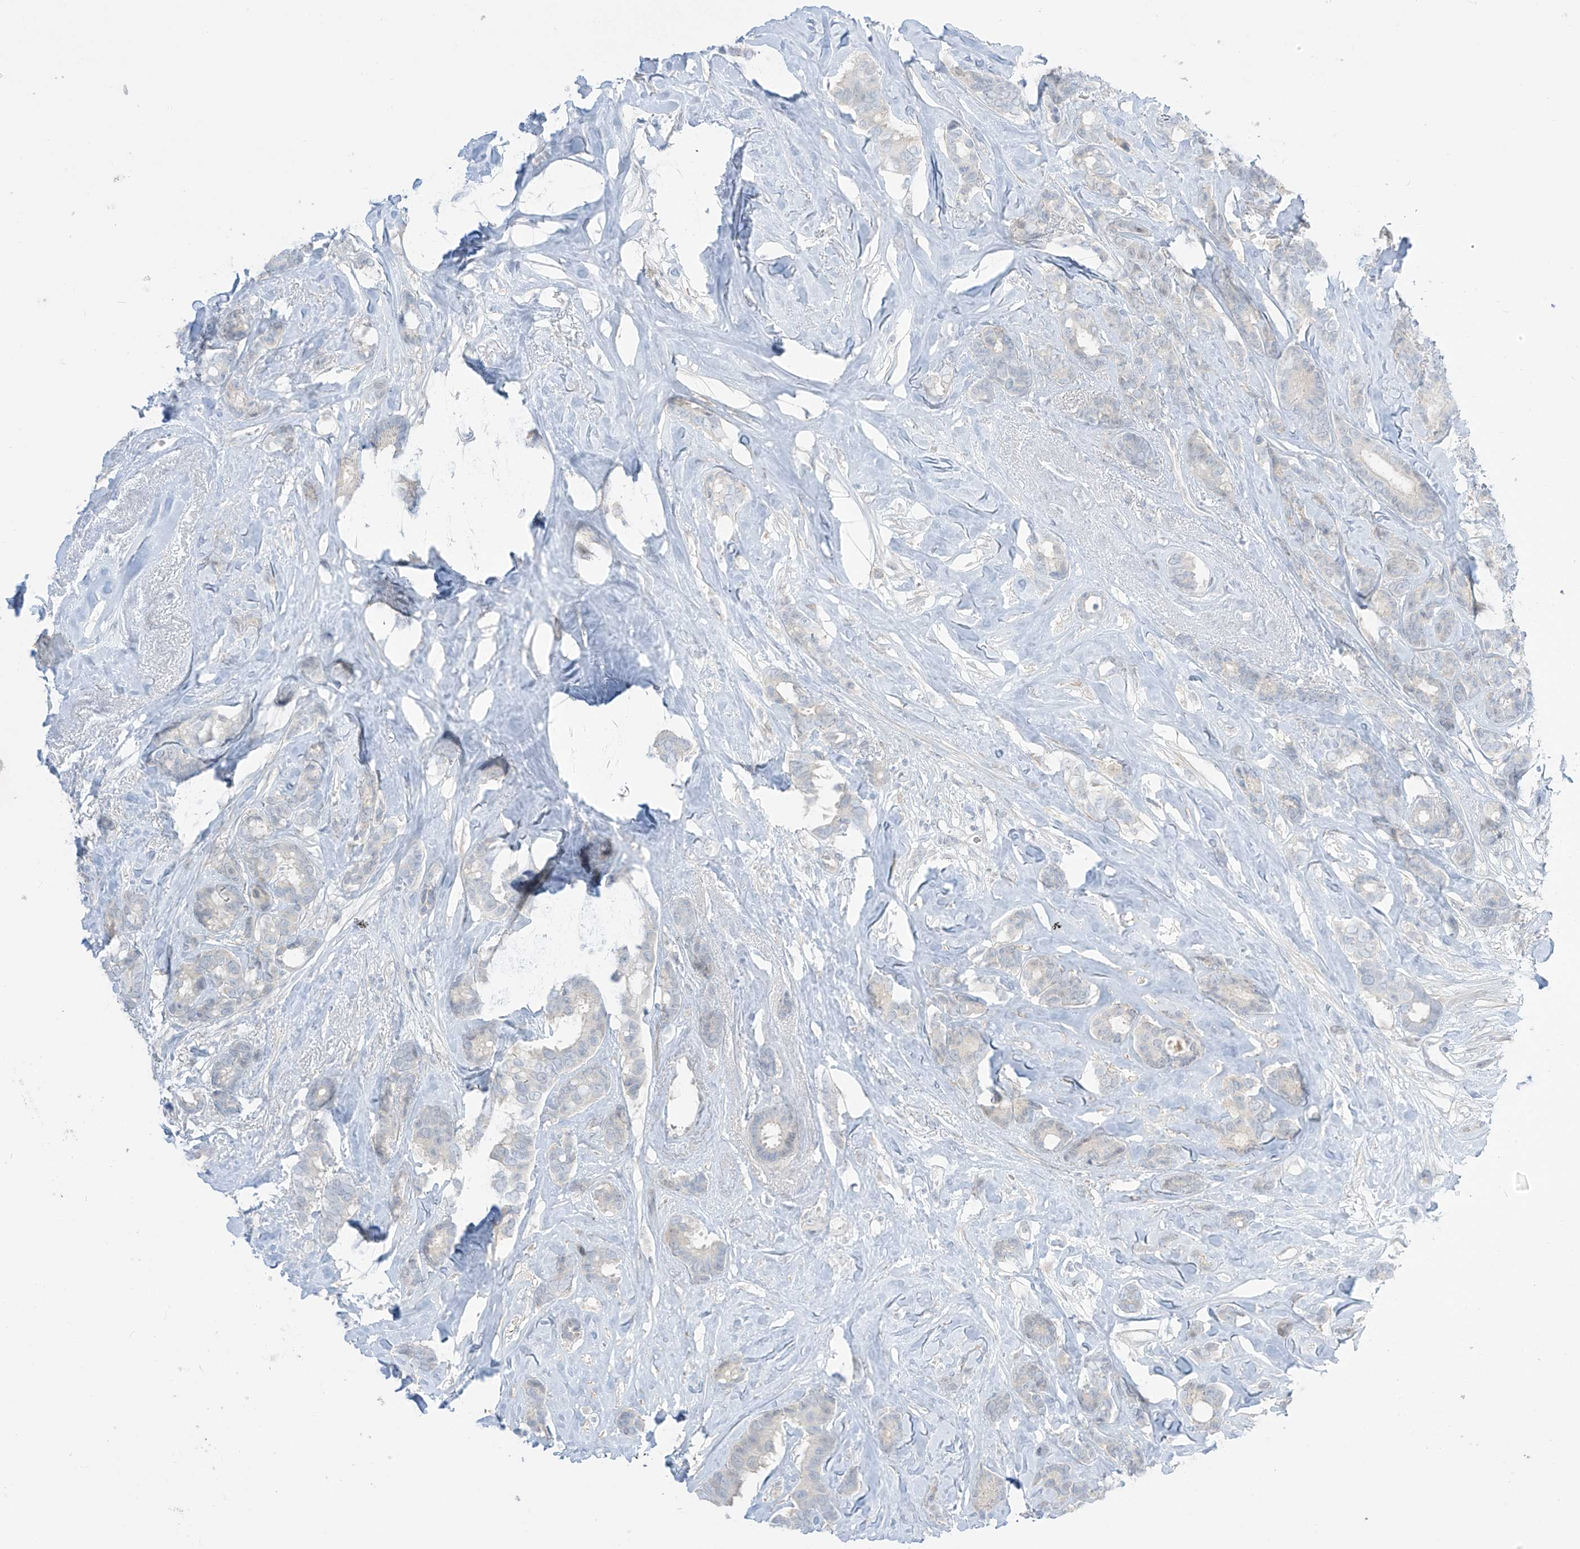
{"staining": {"intensity": "weak", "quantity": "<25%", "location": "cytoplasmic/membranous"}, "tissue": "breast cancer", "cell_type": "Tumor cells", "image_type": "cancer", "snomed": [{"axis": "morphology", "description": "Duct carcinoma"}, {"axis": "topography", "description": "Breast"}], "caption": "This is an immunohistochemistry histopathology image of human breast cancer (intraductal carcinoma). There is no positivity in tumor cells.", "gene": "ASPRV1", "patient": {"sex": "female", "age": 87}}